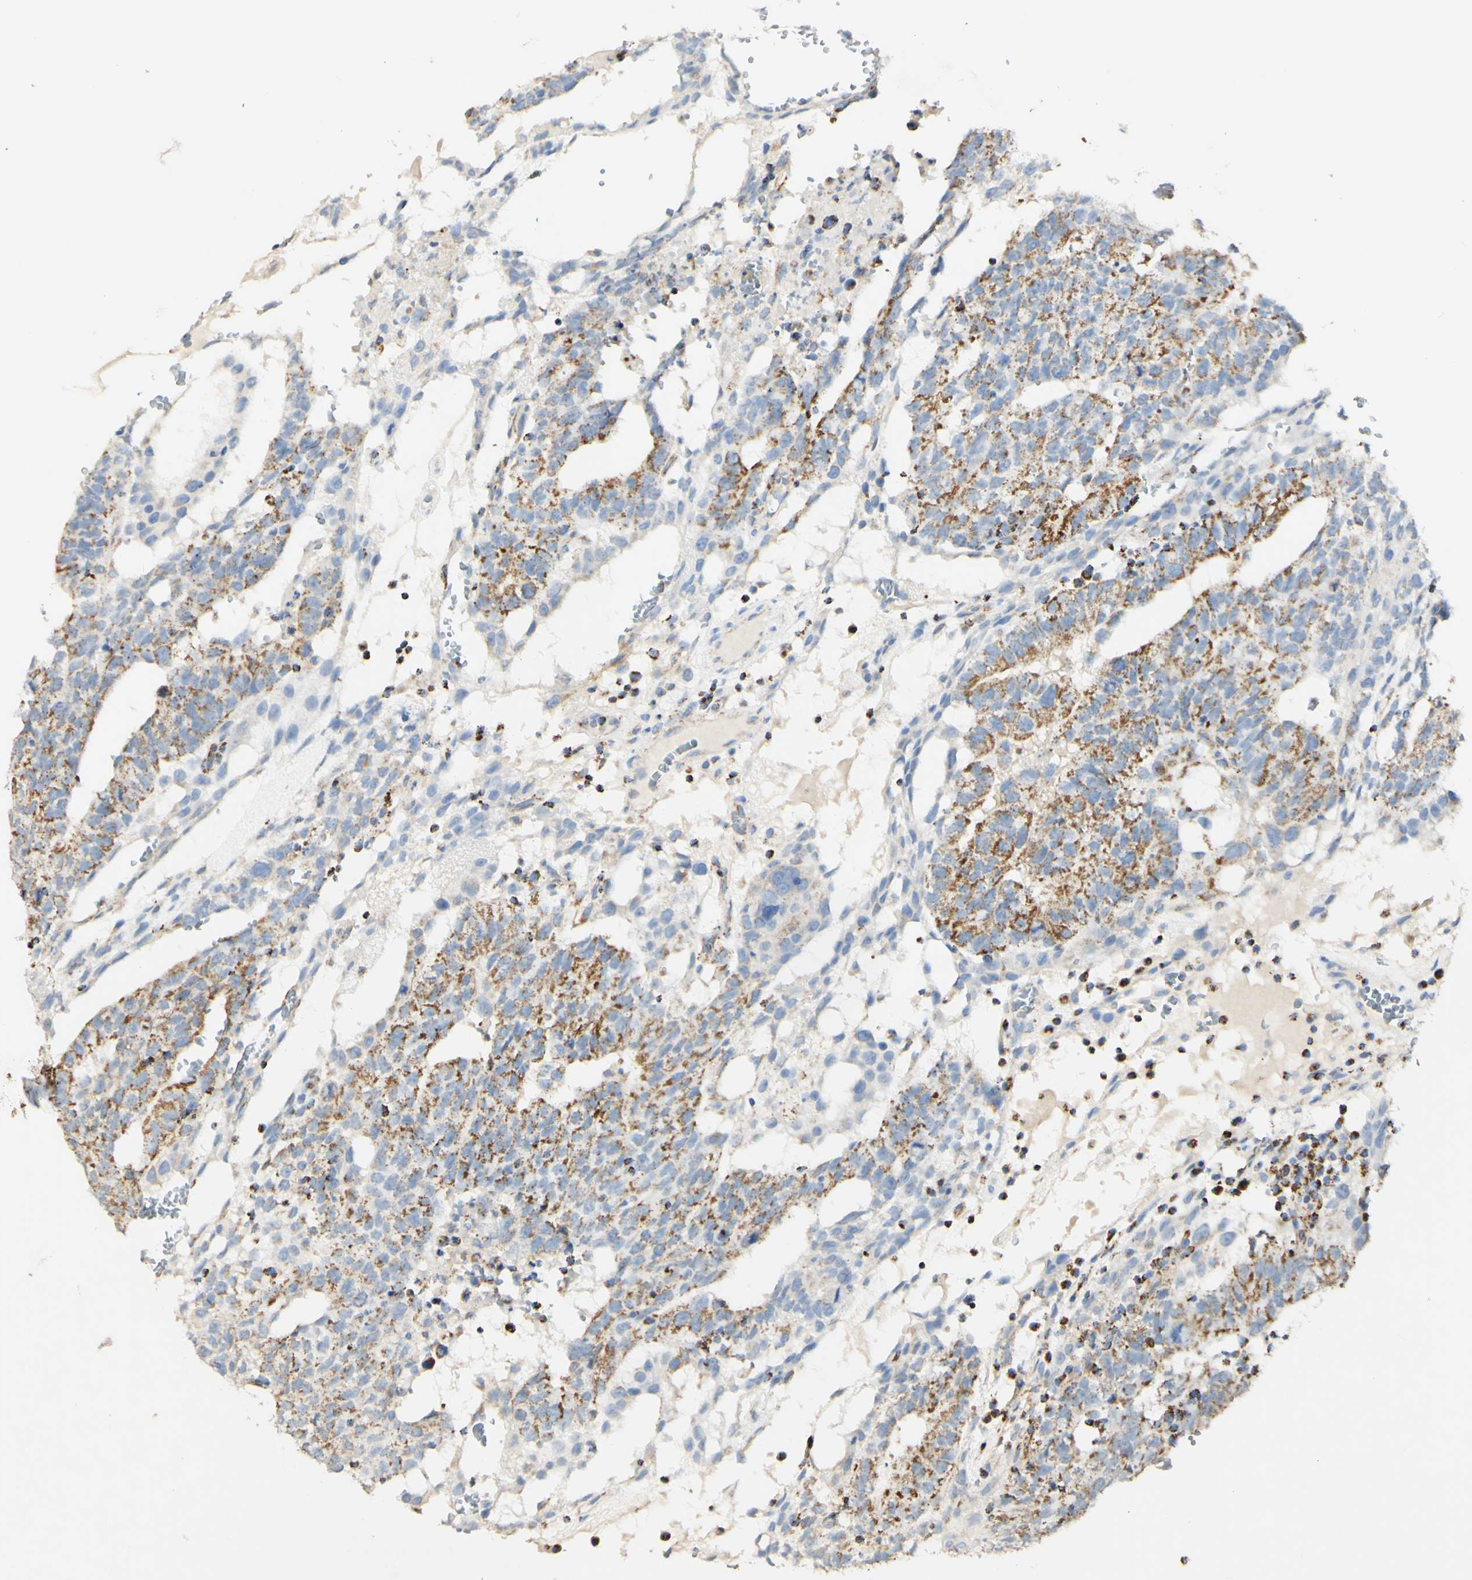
{"staining": {"intensity": "moderate", "quantity": "25%-75%", "location": "cytoplasmic/membranous"}, "tissue": "testis cancer", "cell_type": "Tumor cells", "image_type": "cancer", "snomed": [{"axis": "morphology", "description": "Seminoma, NOS"}, {"axis": "morphology", "description": "Carcinoma, Embryonal, NOS"}, {"axis": "topography", "description": "Testis"}], "caption": "Testis cancer (embryonal carcinoma) stained with a protein marker shows moderate staining in tumor cells.", "gene": "OXCT1", "patient": {"sex": "male", "age": 52}}